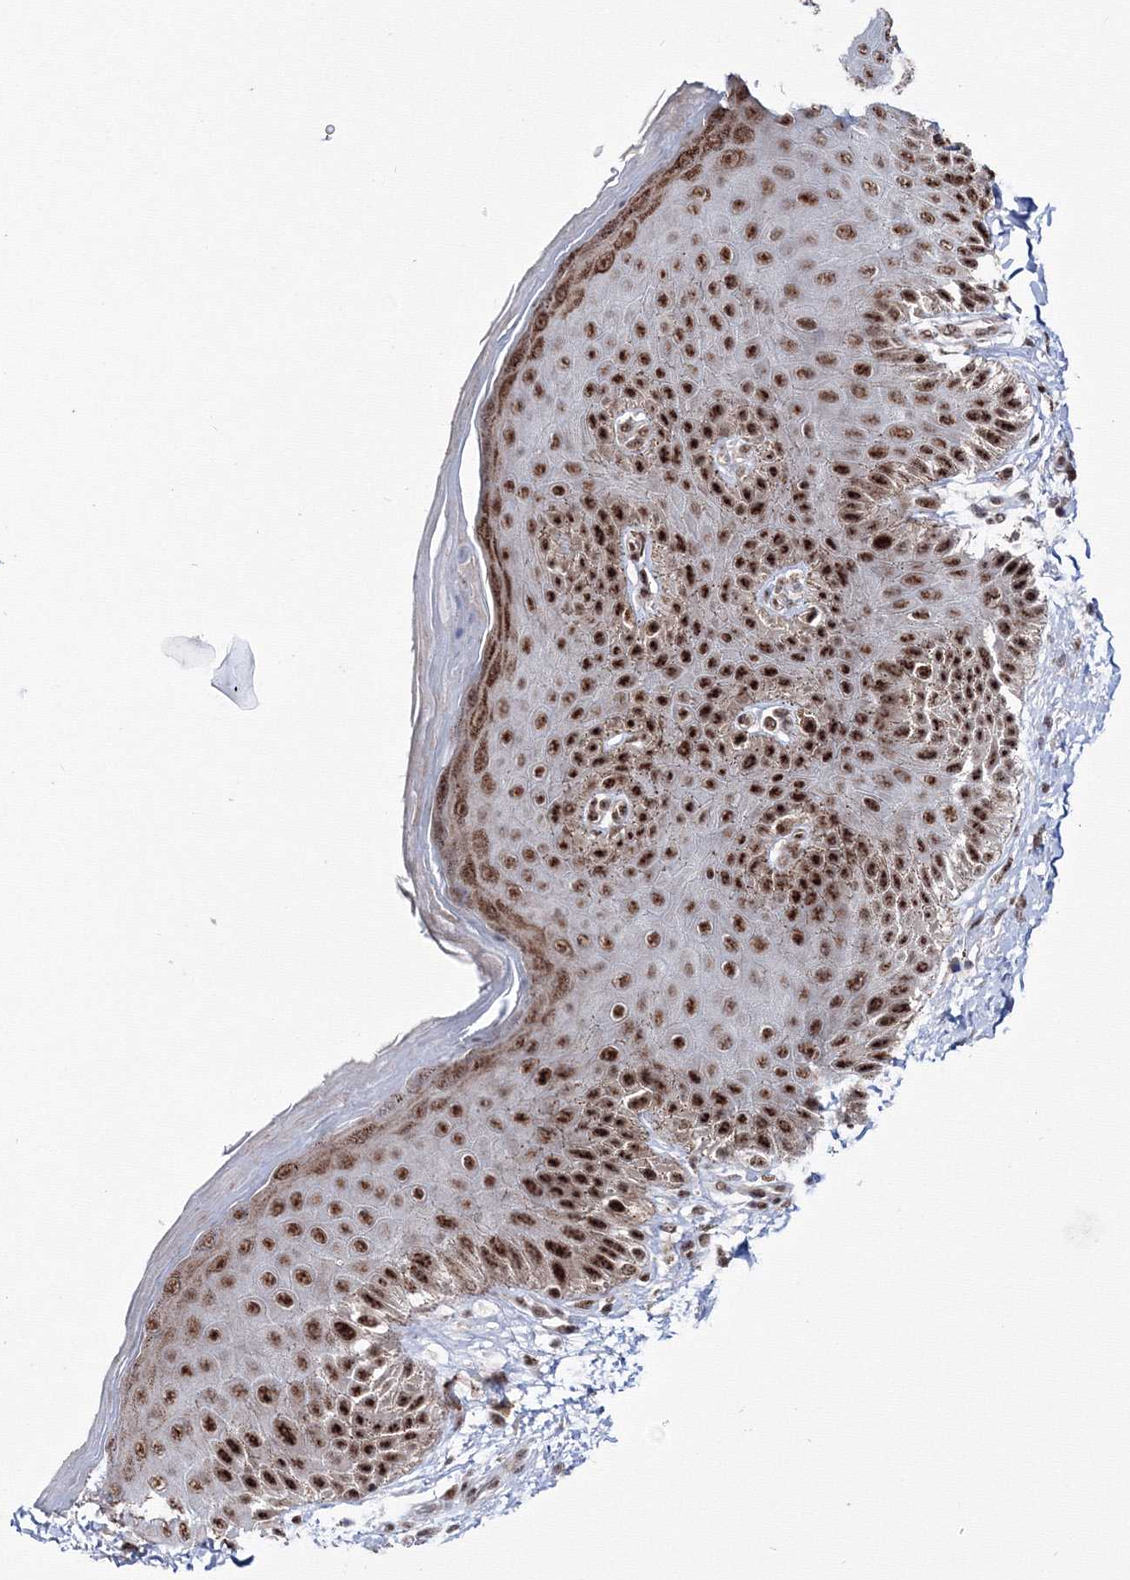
{"staining": {"intensity": "strong", "quantity": ">75%", "location": "cytoplasmic/membranous,nuclear"}, "tissue": "skin", "cell_type": "Epidermal cells", "image_type": "normal", "snomed": [{"axis": "morphology", "description": "Normal tissue, NOS"}, {"axis": "topography", "description": "Anal"}], "caption": "IHC (DAB) staining of unremarkable skin shows strong cytoplasmic/membranous,nuclear protein expression in approximately >75% of epidermal cells. The protein is shown in brown color, while the nuclei are stained blue.", "gene": "TATDN2", "patient": {"sex": "male", "age": 44}}